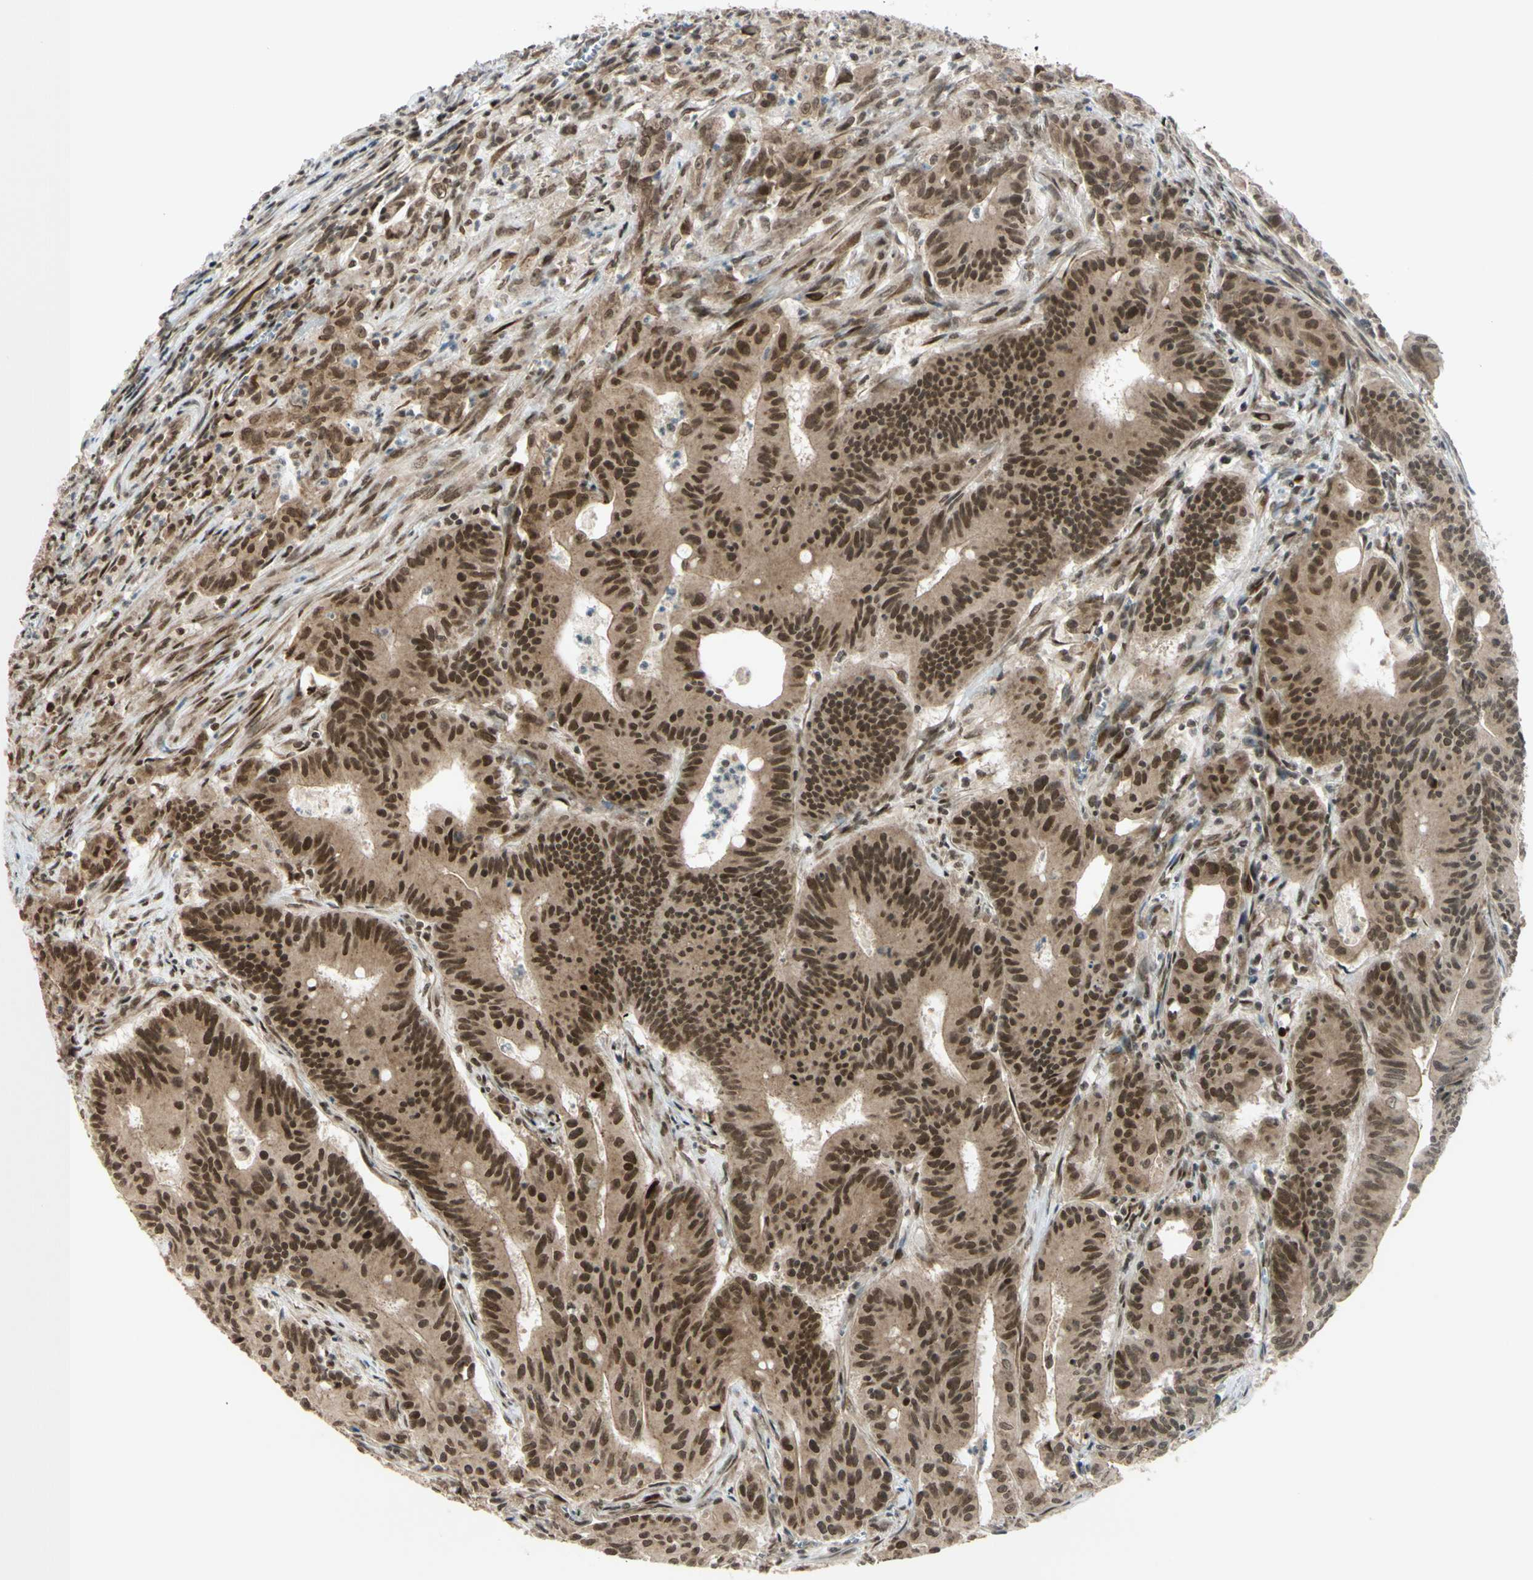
{"staining": {"intensity": "strong", "quantity": ">75%", "location": "cytoplasmic/membranous,nuclear"}, "tissue": "colorectal cancer", "cell_type": "Tumor cells", "image_type": "cancer", "snomed": [{"axis": "morphology", "description": "Adenocarcinoma, NOS"}, {"axis": "topography", "description": "Colon"}], "caption": "Colorectal adenocarcinoma was stained to show a protein in brown. There is high levels of strong cytoplasmic/membranous and nuclear positivity in about >75% of tumor cells.", "gene": "BRMS1", "patient": {"sex": "male", "age": 45}}